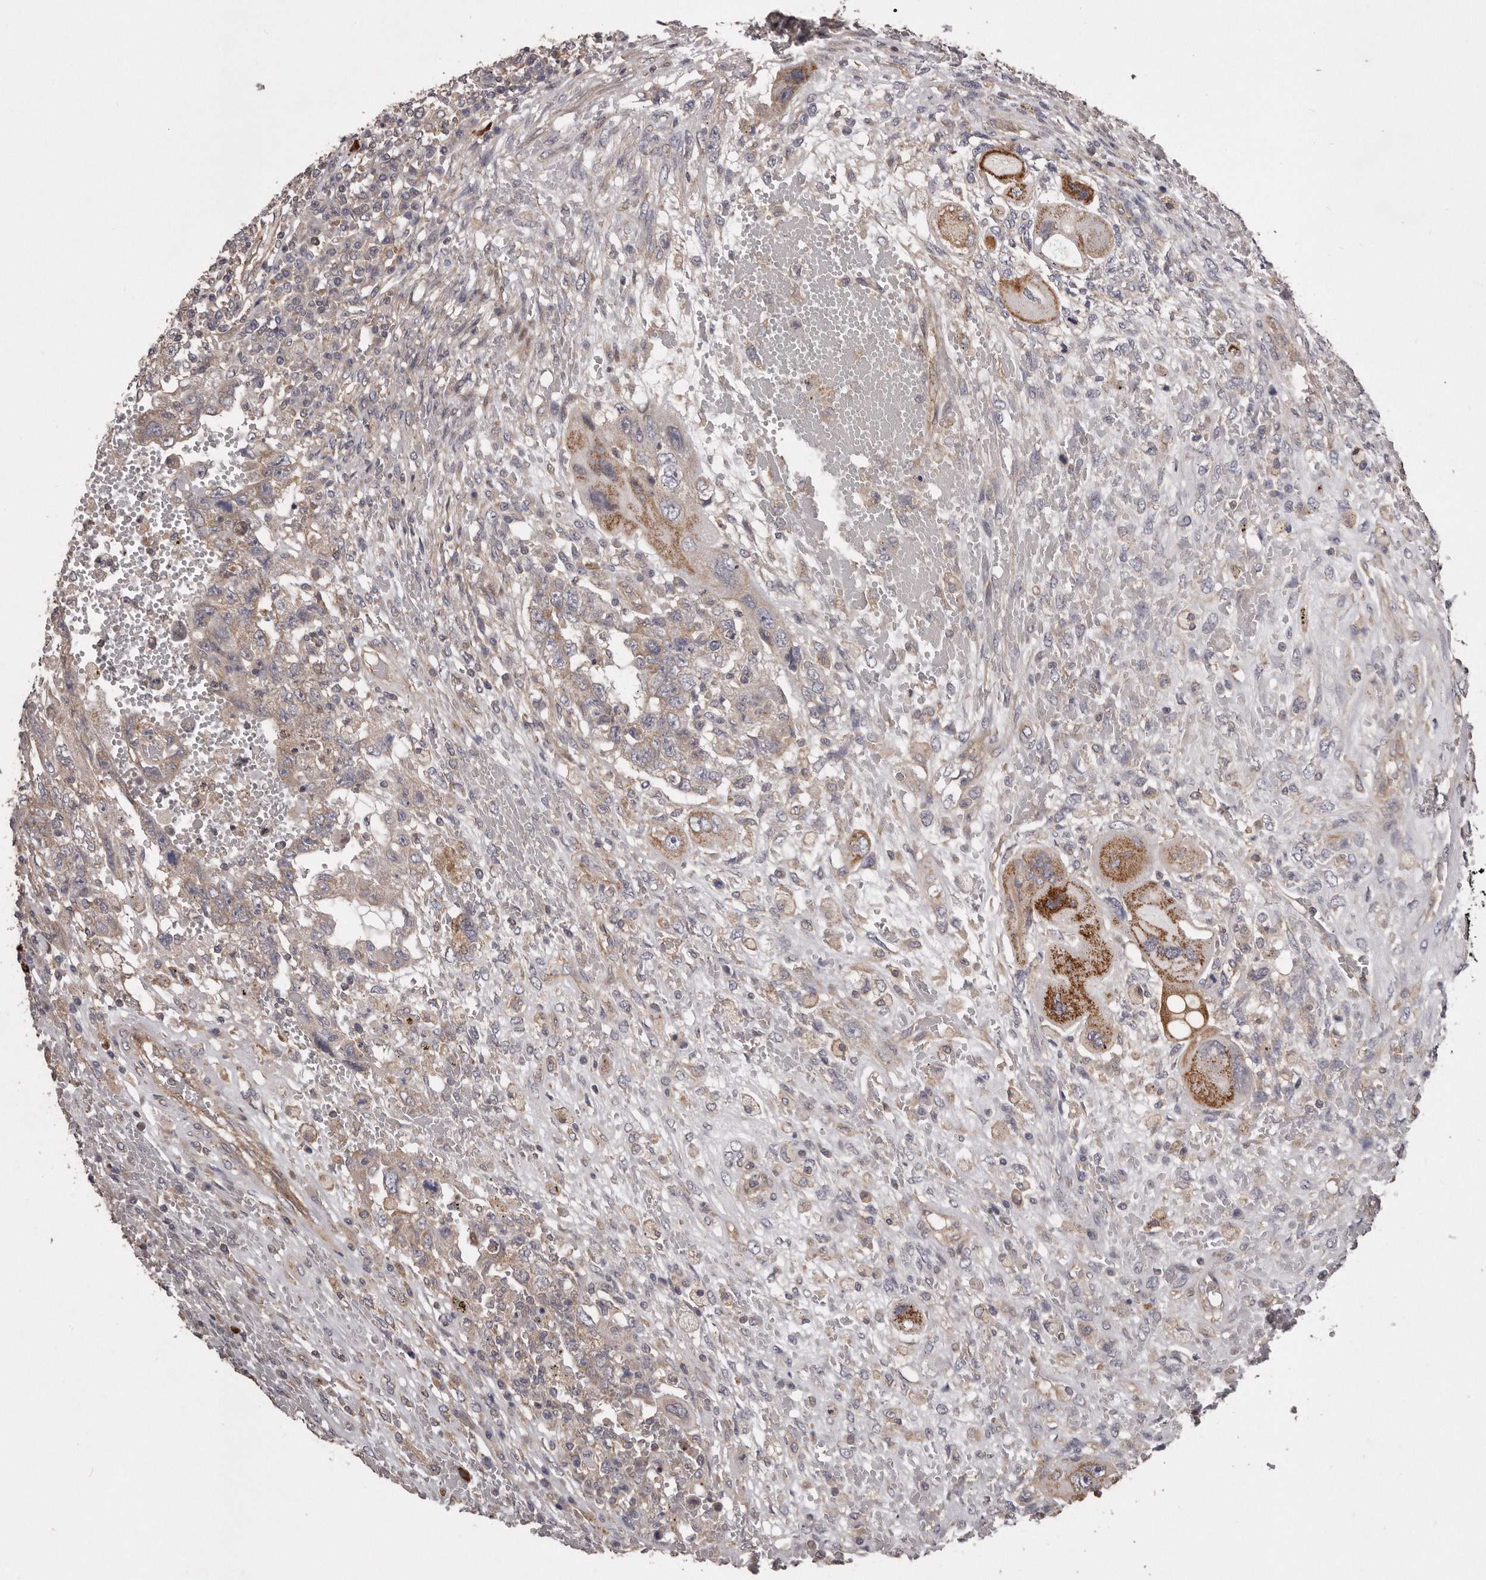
{"staining": {"intensity": "moderate", "quantity": "<25%", "location": "cytoplasmic/membranous"}, "tissue": "testis cancer", "cell_type": "Tumor cells", "image_type": "cancer", "snomed": [{"axis": "morphology", "description": "Carcinoma, Embryonal, NOS"}, {"axis": "topography", "description": "Testis"}], "caption": "High-power microscopy captured an immunohistochemistry (IHC) histopathology image of testis cancer (embryonal carcinoma), revealing moderate cytoplasmic/membranous staining in about <25% of tumor cells.", "gene": "ARMCX1", "patient": {"sex": "male", "age": 26}}